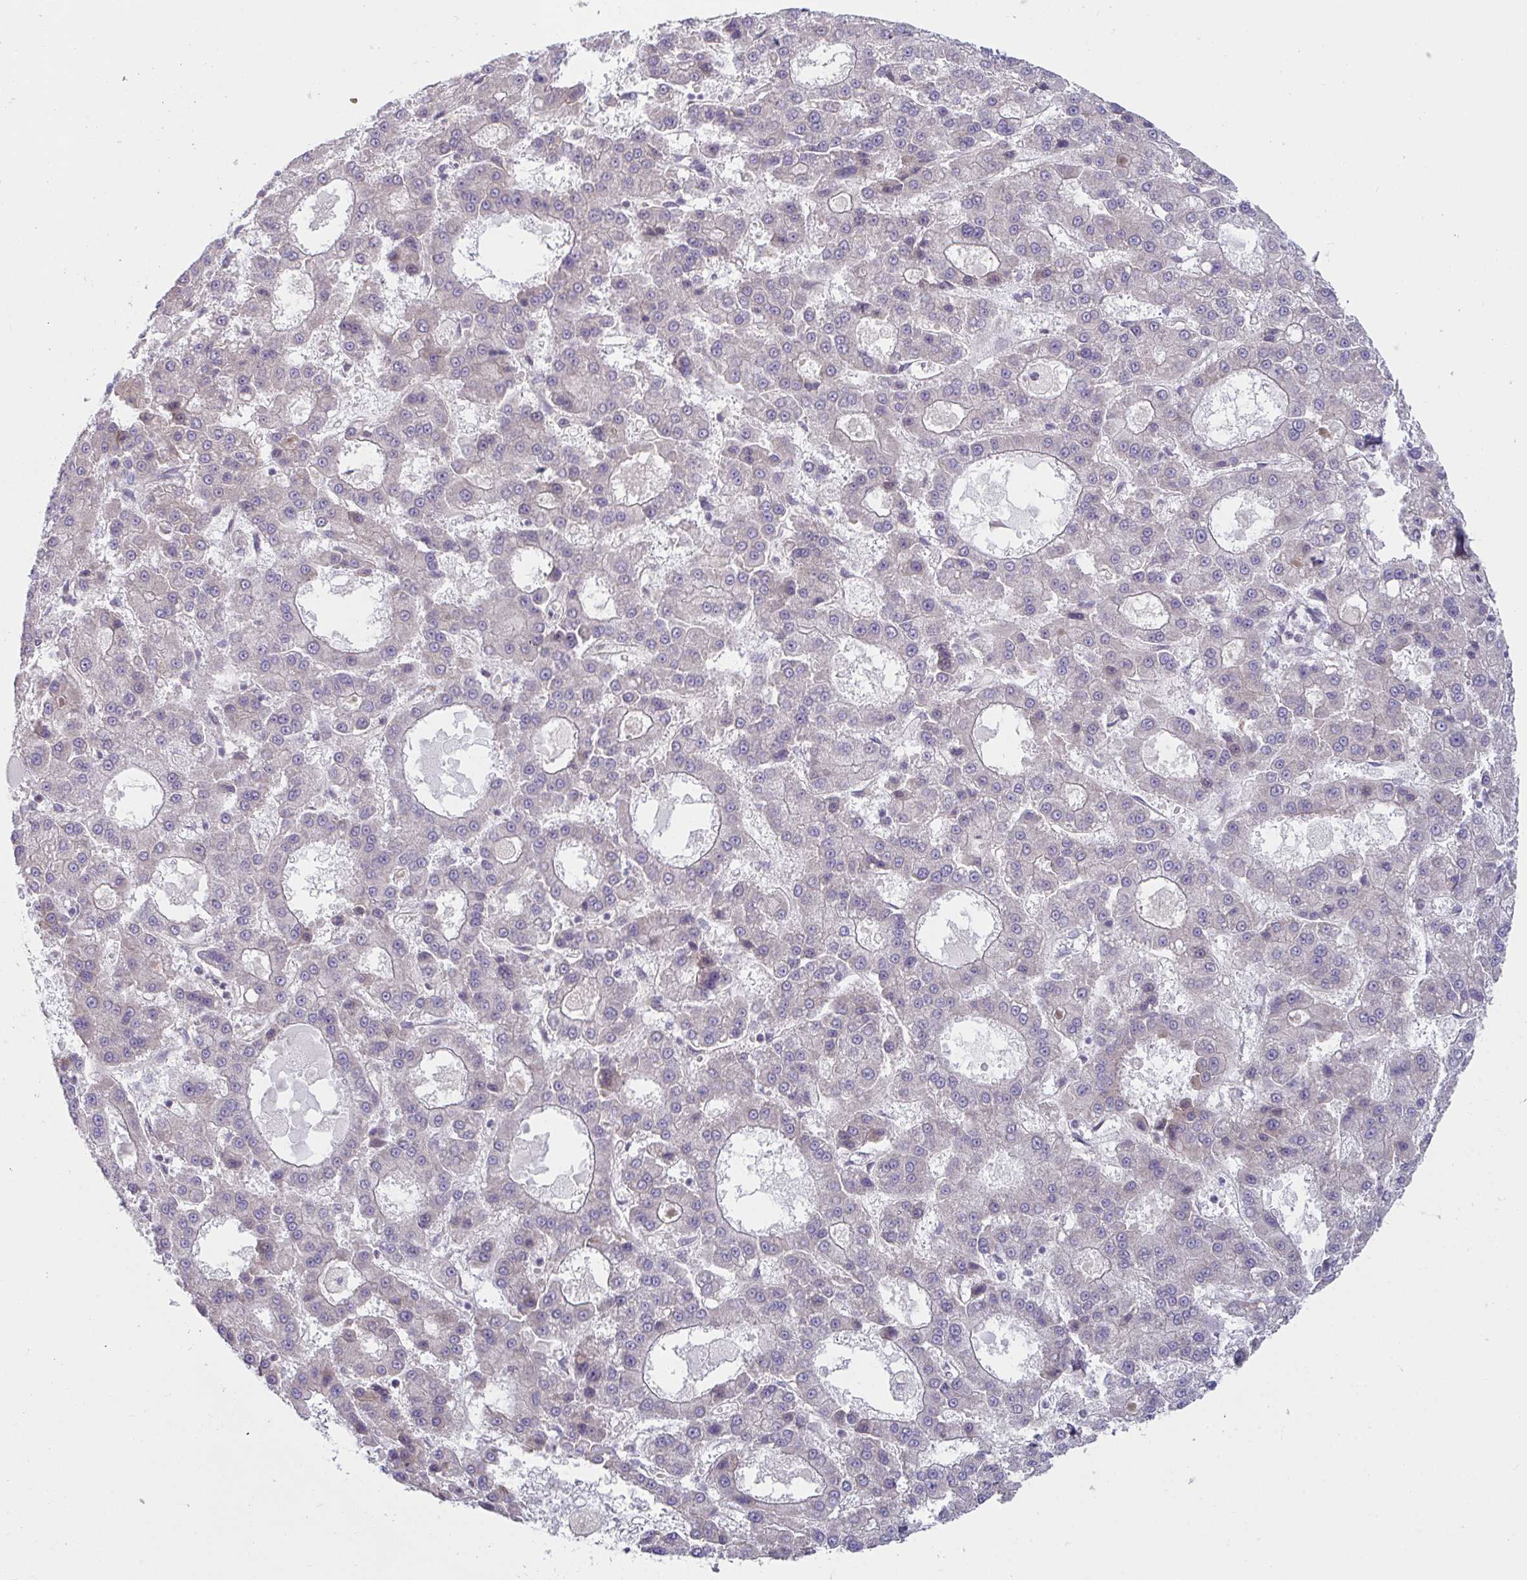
{"staining": {"intensity": "negative", "quantity": "none", "location": "none"}, "tissue": "liver cancer", "cell_type": "Tumor cells", "image_type": "cancer", "snomed": [{"axis": "morphology", "description": "Carcinoma, Hepatocellular, NOS"}, {"axis": "topography", "description": "Liver"}], "caption": "The histopathology image shows no significant positivity in tumor cells of hepatocellular carcinoma (liver).", "gene": "CASP9", "patient": {"sex": "male", "age": 70}}